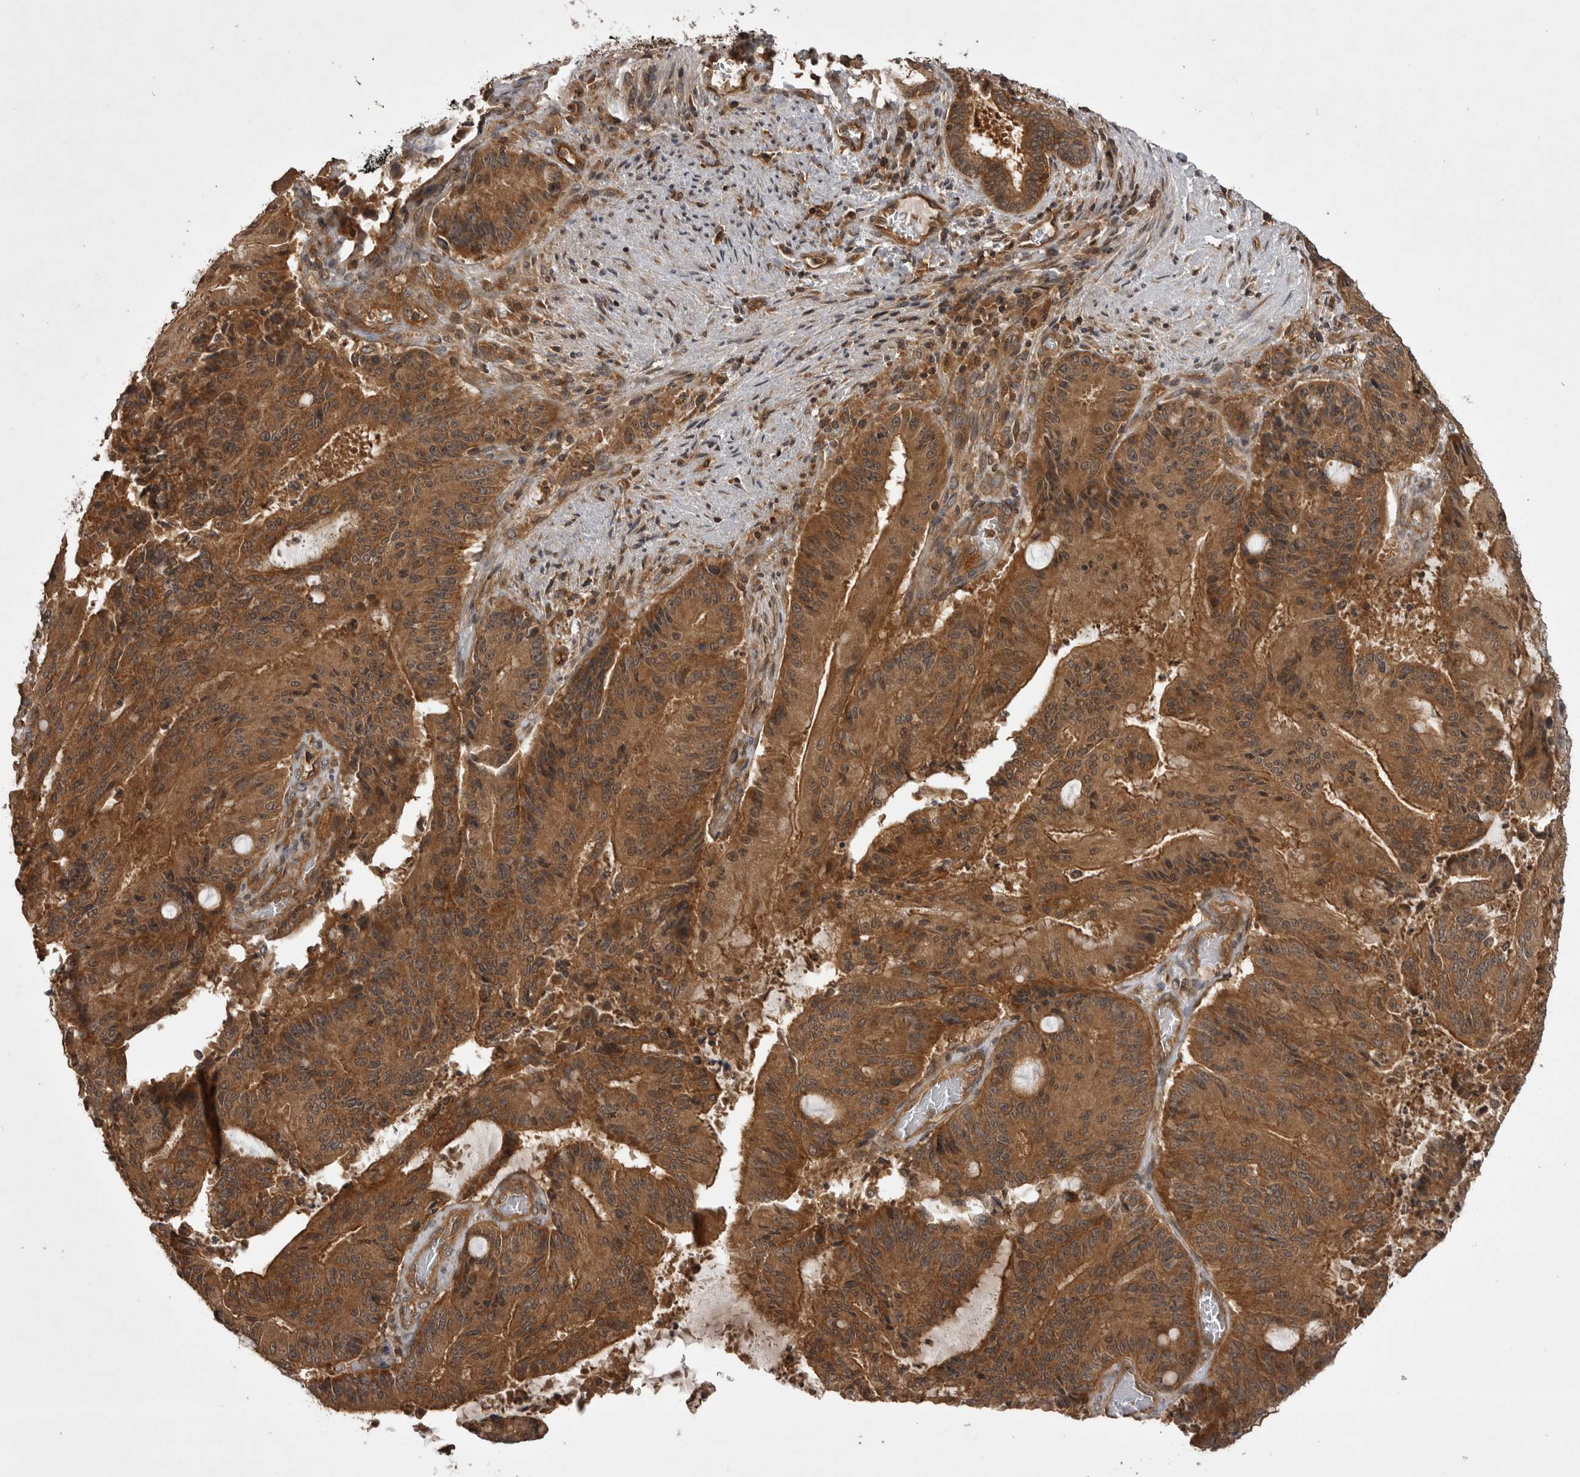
{"staining": {"intensity": "moderate", "quantity": ">75%", "location": "cytoplasmic/membranous"}, "tissue": "liver cancer", "cell_type": "Tumor cells", "image_type": "cancer", "snomed": [{"axis": "morphology", "description": "Normal tissue, NOS"}, {"axis": "morphology", "description": "Cholangiocarcinoma"}, {"axis": "topography", "description": "Liver"}, {"axis": "topography", "description": "Peripheral nerve tissue"}], "caption": "This is a histology image of immunohistochemistry staining of liver cancer, which shows moderate expression in the cytoplasmic/membranous of tumor cells.", "gene": "STK24", "patient": {"sex": "female", "age": 73}}